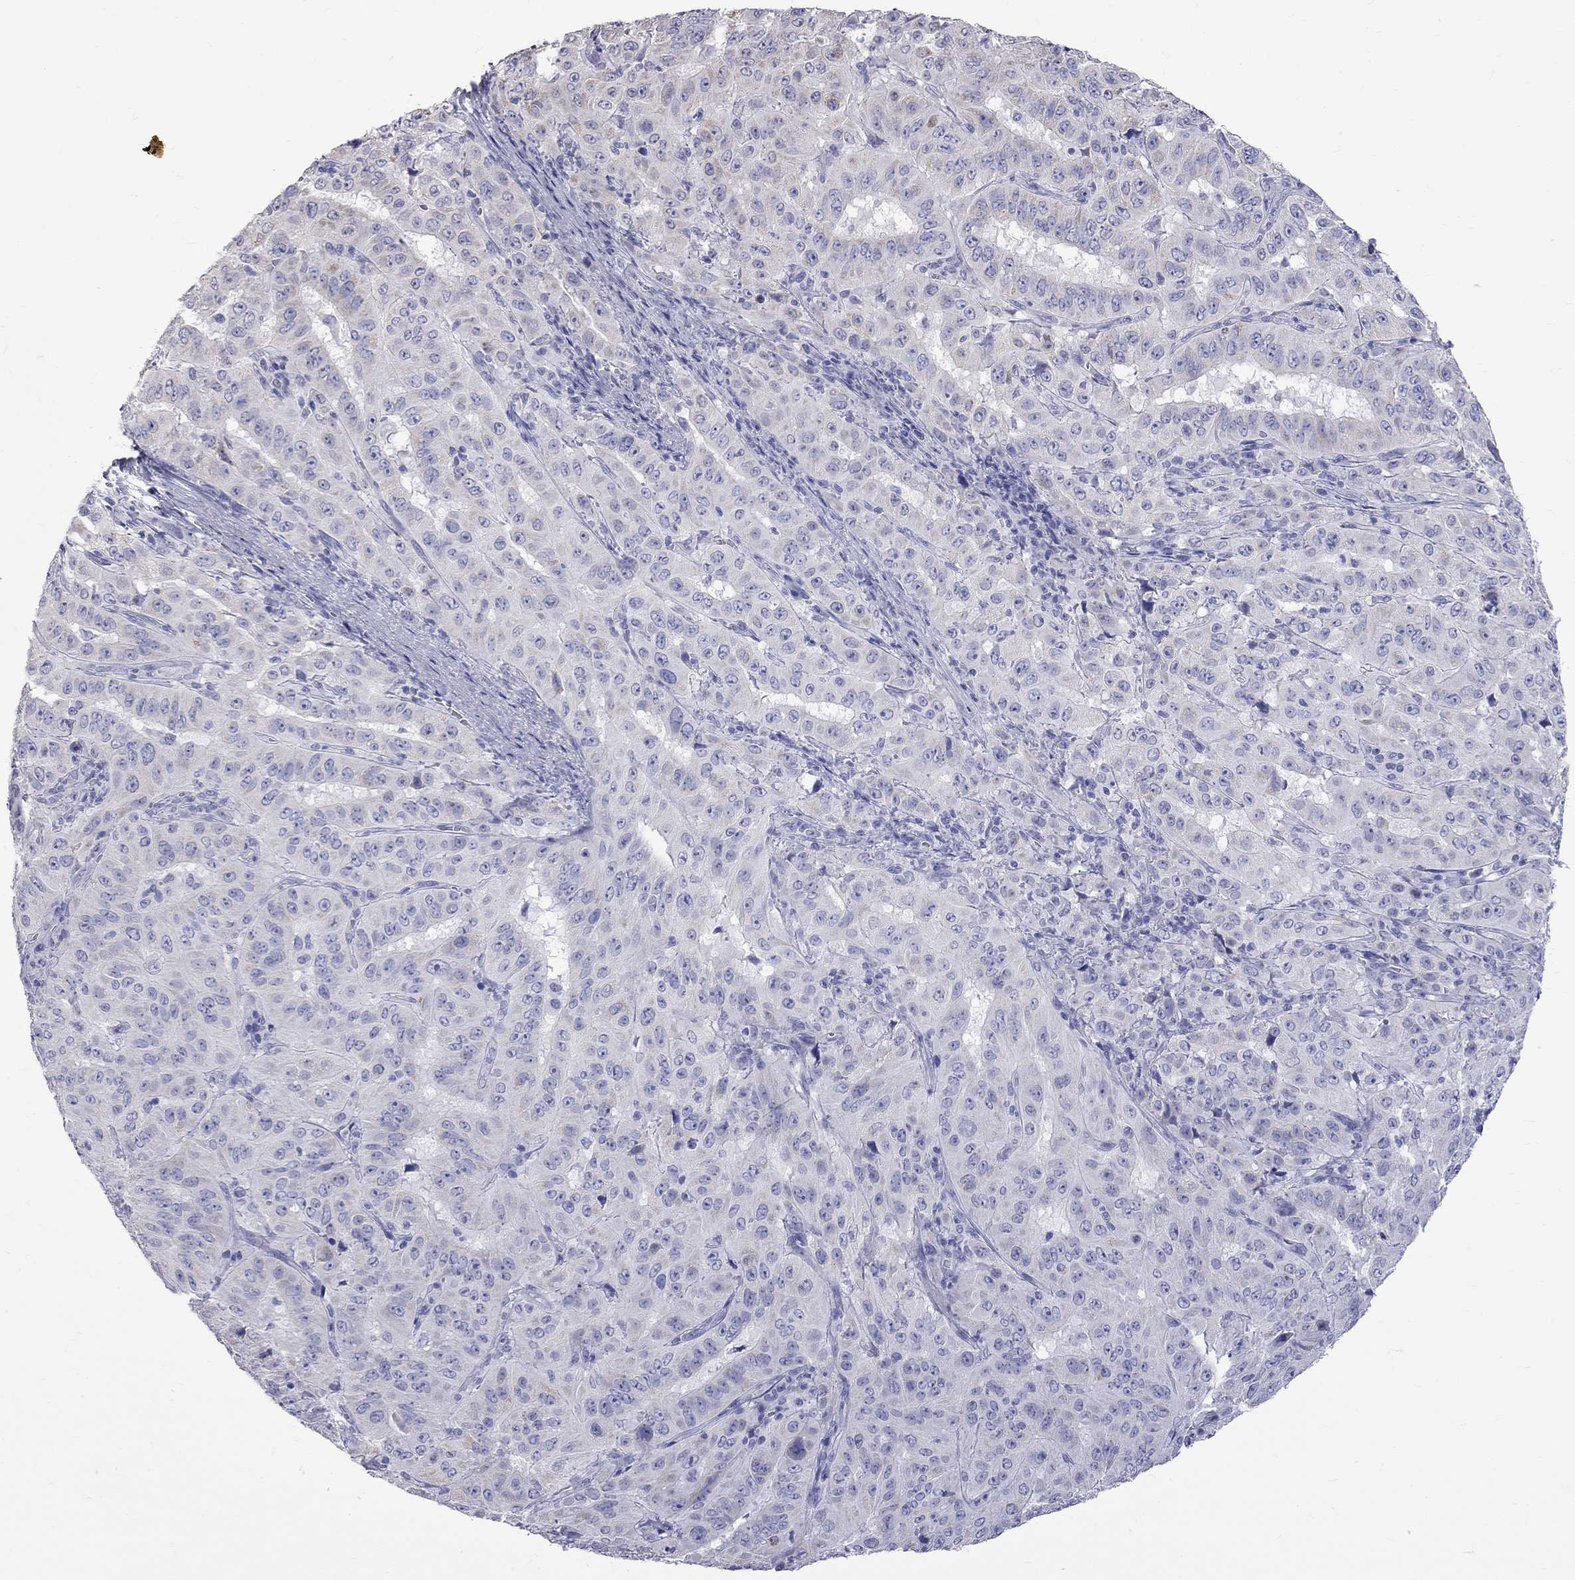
{"staining": {"intensity": "negative", "quantity": "none", "location": "none"}, "tissue": "pancreatic cancer", "cell_type": "Tumor cells", "image_type": "cancer", "snomed": [{"axis": "morphology", "description": "Adenocarcinoma, NOS"}, {"axis": "topography", "description": "Pancreas"}], "caption": "Protein analysis of pancreatic cancer demonstrates no significant staining in tumor cells.", "gene": "KCND2", "patient": {"sex": "male", "age": 63}}